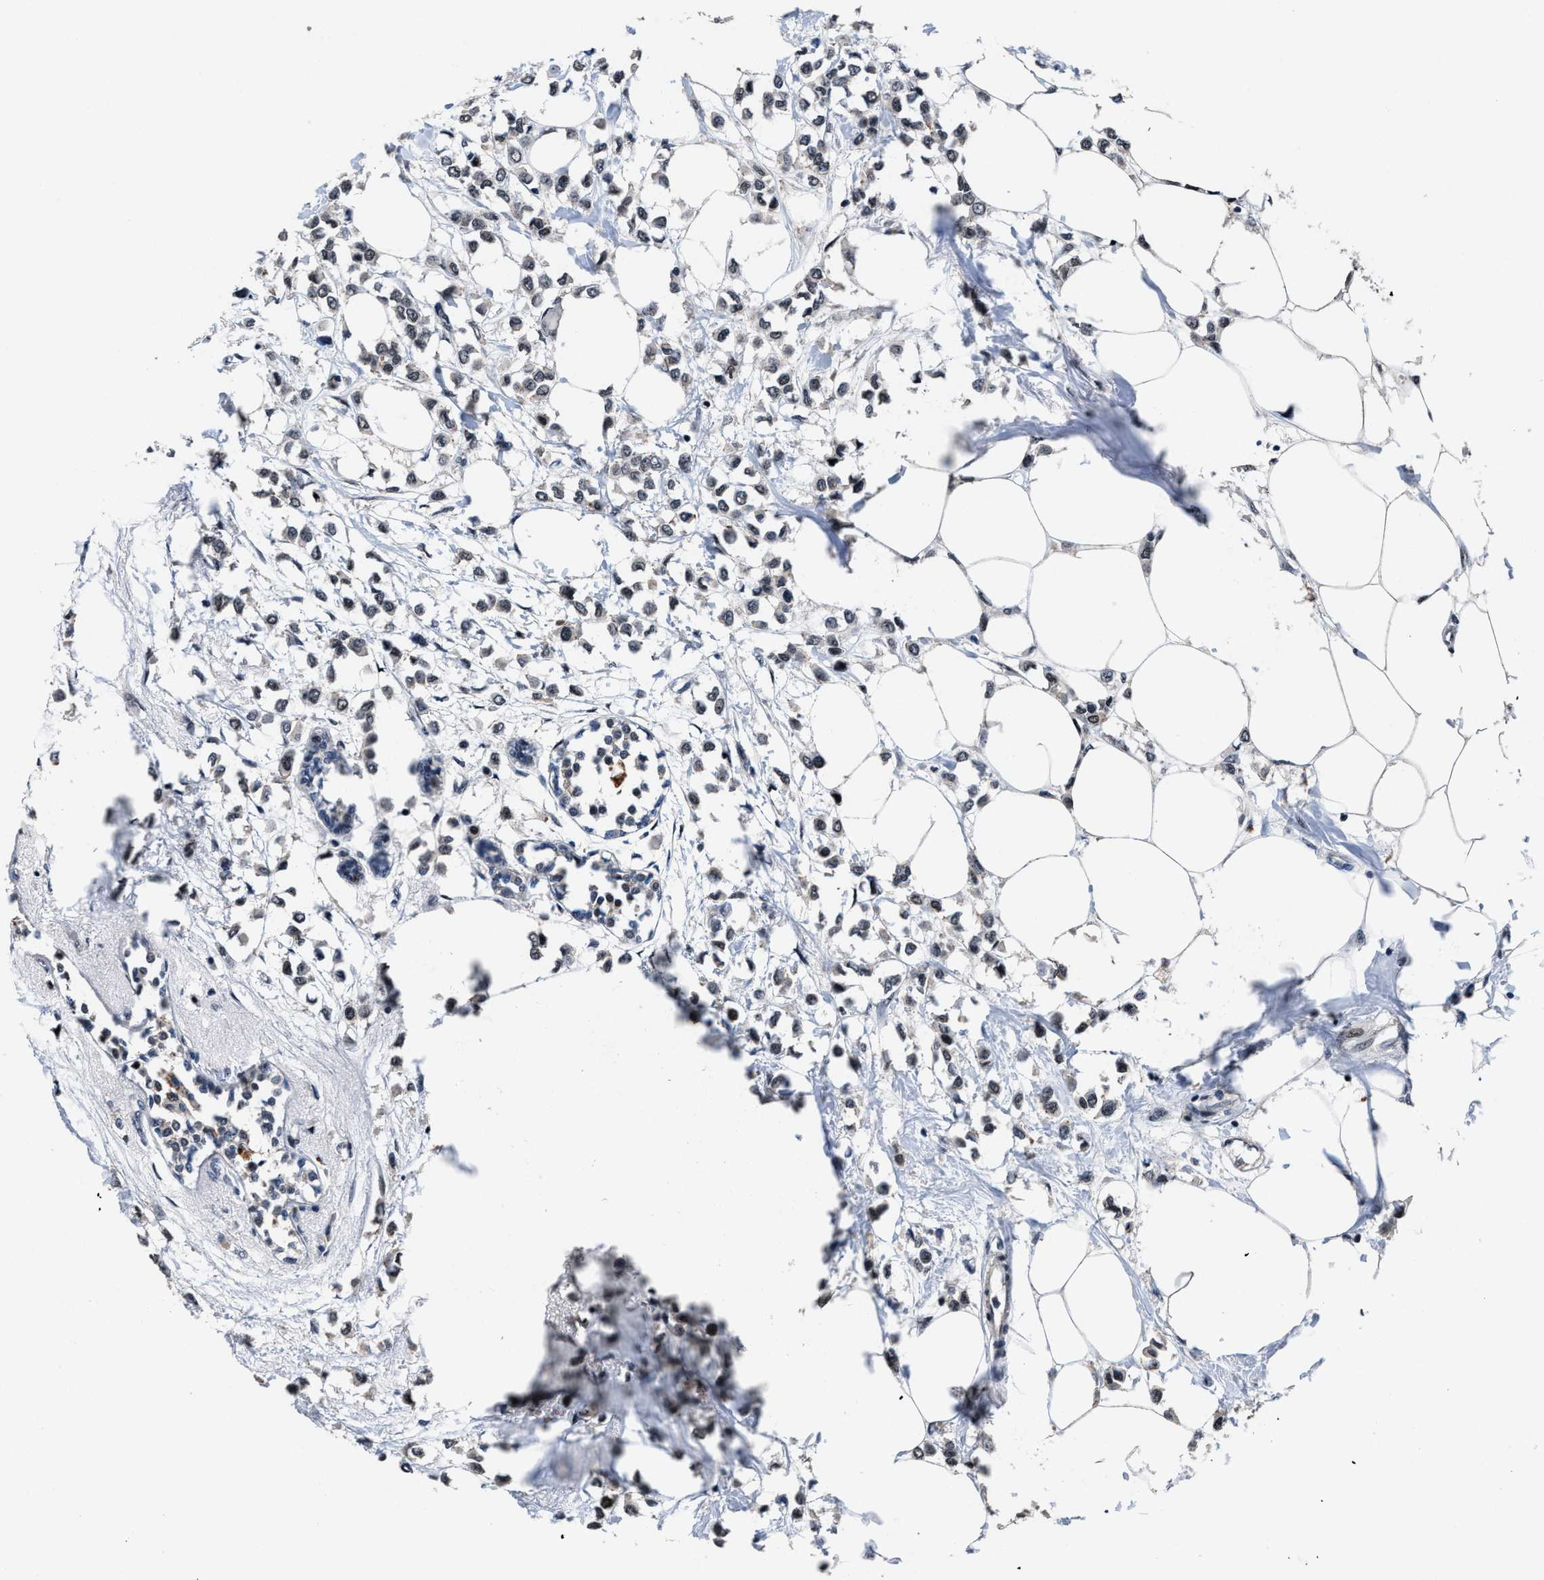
{"staining": {"intensity": "weak", "quantity": "25%-75%", "location": "nuclear"}, "tissue": "breast cancer", "cell_type": "Tumor cells", "image_type": "cancer", "snomed": [{"axis": "morphology", "description": "Lobular carcinoma"}, {"axis": "topography", "description": "Breast"}], "caption": "Breast cancer (lobular carcinoma) stained with a protein marker reveals weak staining in tumor cells.", "gene": "ZNF233", "patient": {"sex": "female", "age": 51}}